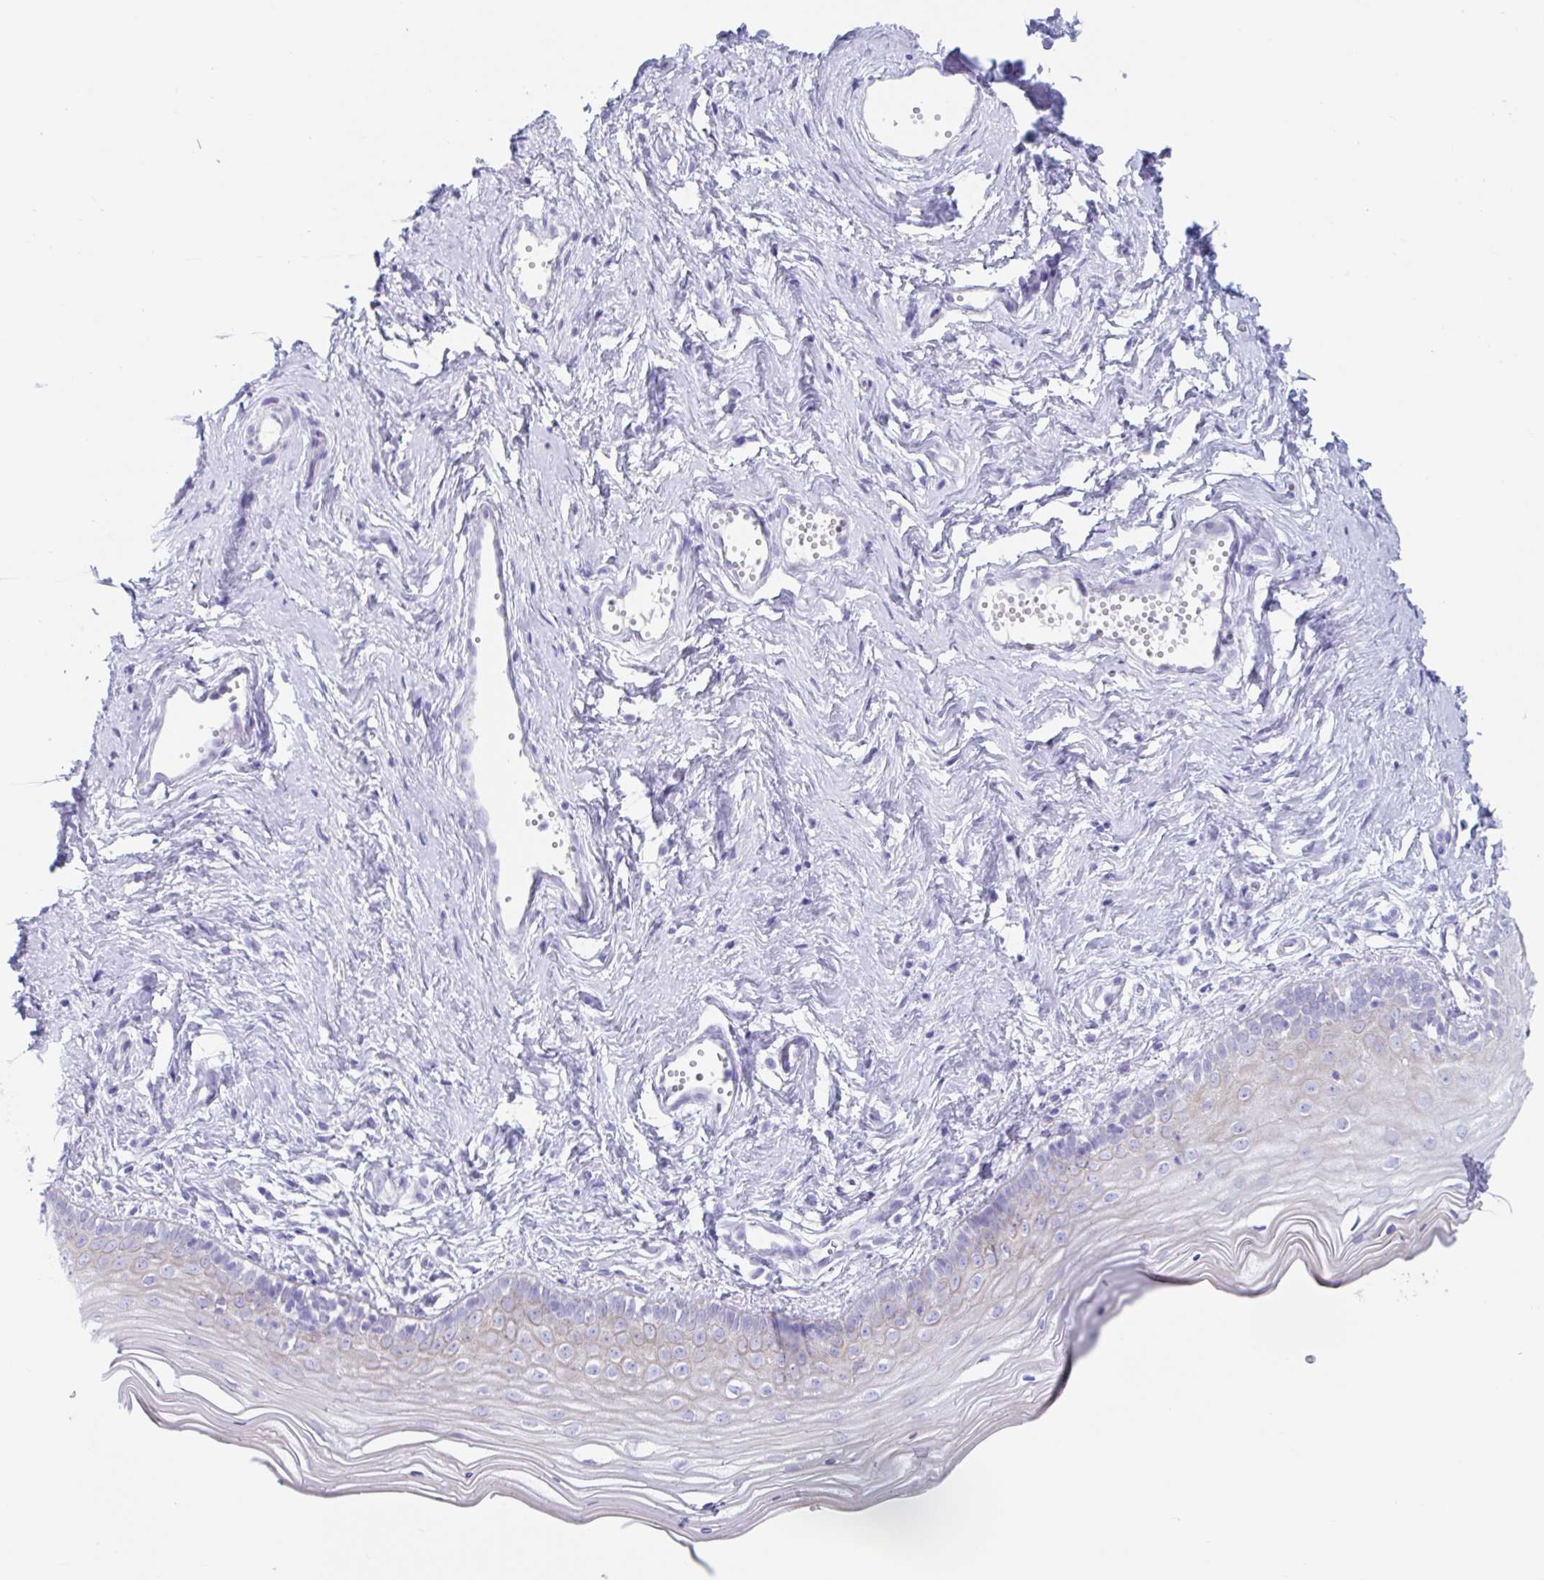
{"staining": {"intensity": "negative", "quantity": "none", "location": "none"}, "tissue": "vagina", "cell_type": "Squamous epithelial cells", "image_type": "normal", "snomed": [{"axis": "morphology", "description": "Normal tissue, NOS"}, {"axis": "topography", "description": "Vagina"}], "caption": "Human vagina stained for a protein using IHC demonstrates no expression in squamous epithelial cells.", "gene": "CPTP", "patient": {"sex": "female", "age": 38}}